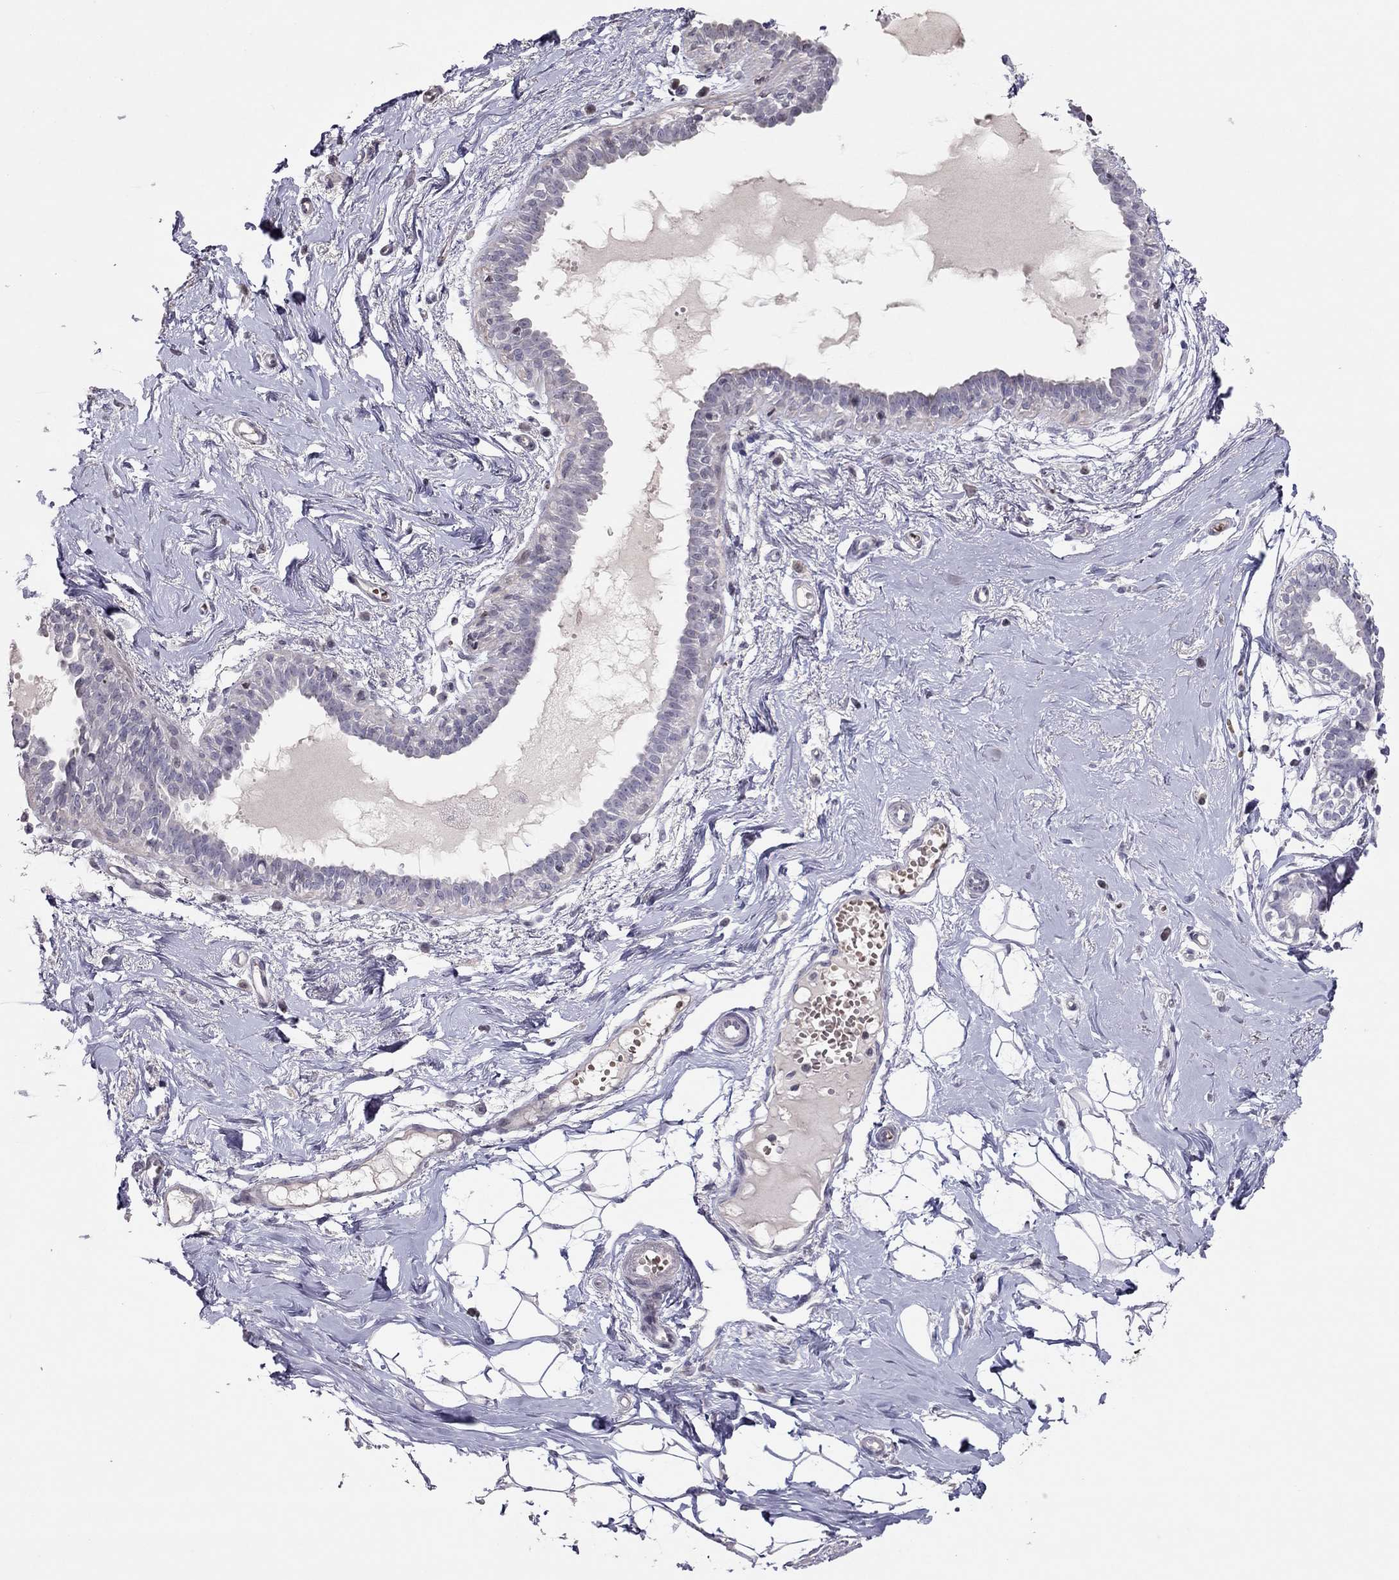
{"staining": {"intensity": "negative", "quantity": "none", "location": "none"}, "tissue": "breast", "cell_type": "Adipocytes", "image_type": "normal", "snomed": [{"axis": "morphology", "description": "Normal tissue, NOS"}, {"axis": "topography", "description": "Breast"}], "caption": "IHC of unremarkable human breast exhibits no staining in adipocytes.", "gene": "TSHB", "patient": {"sex": "female", "age": 49}}